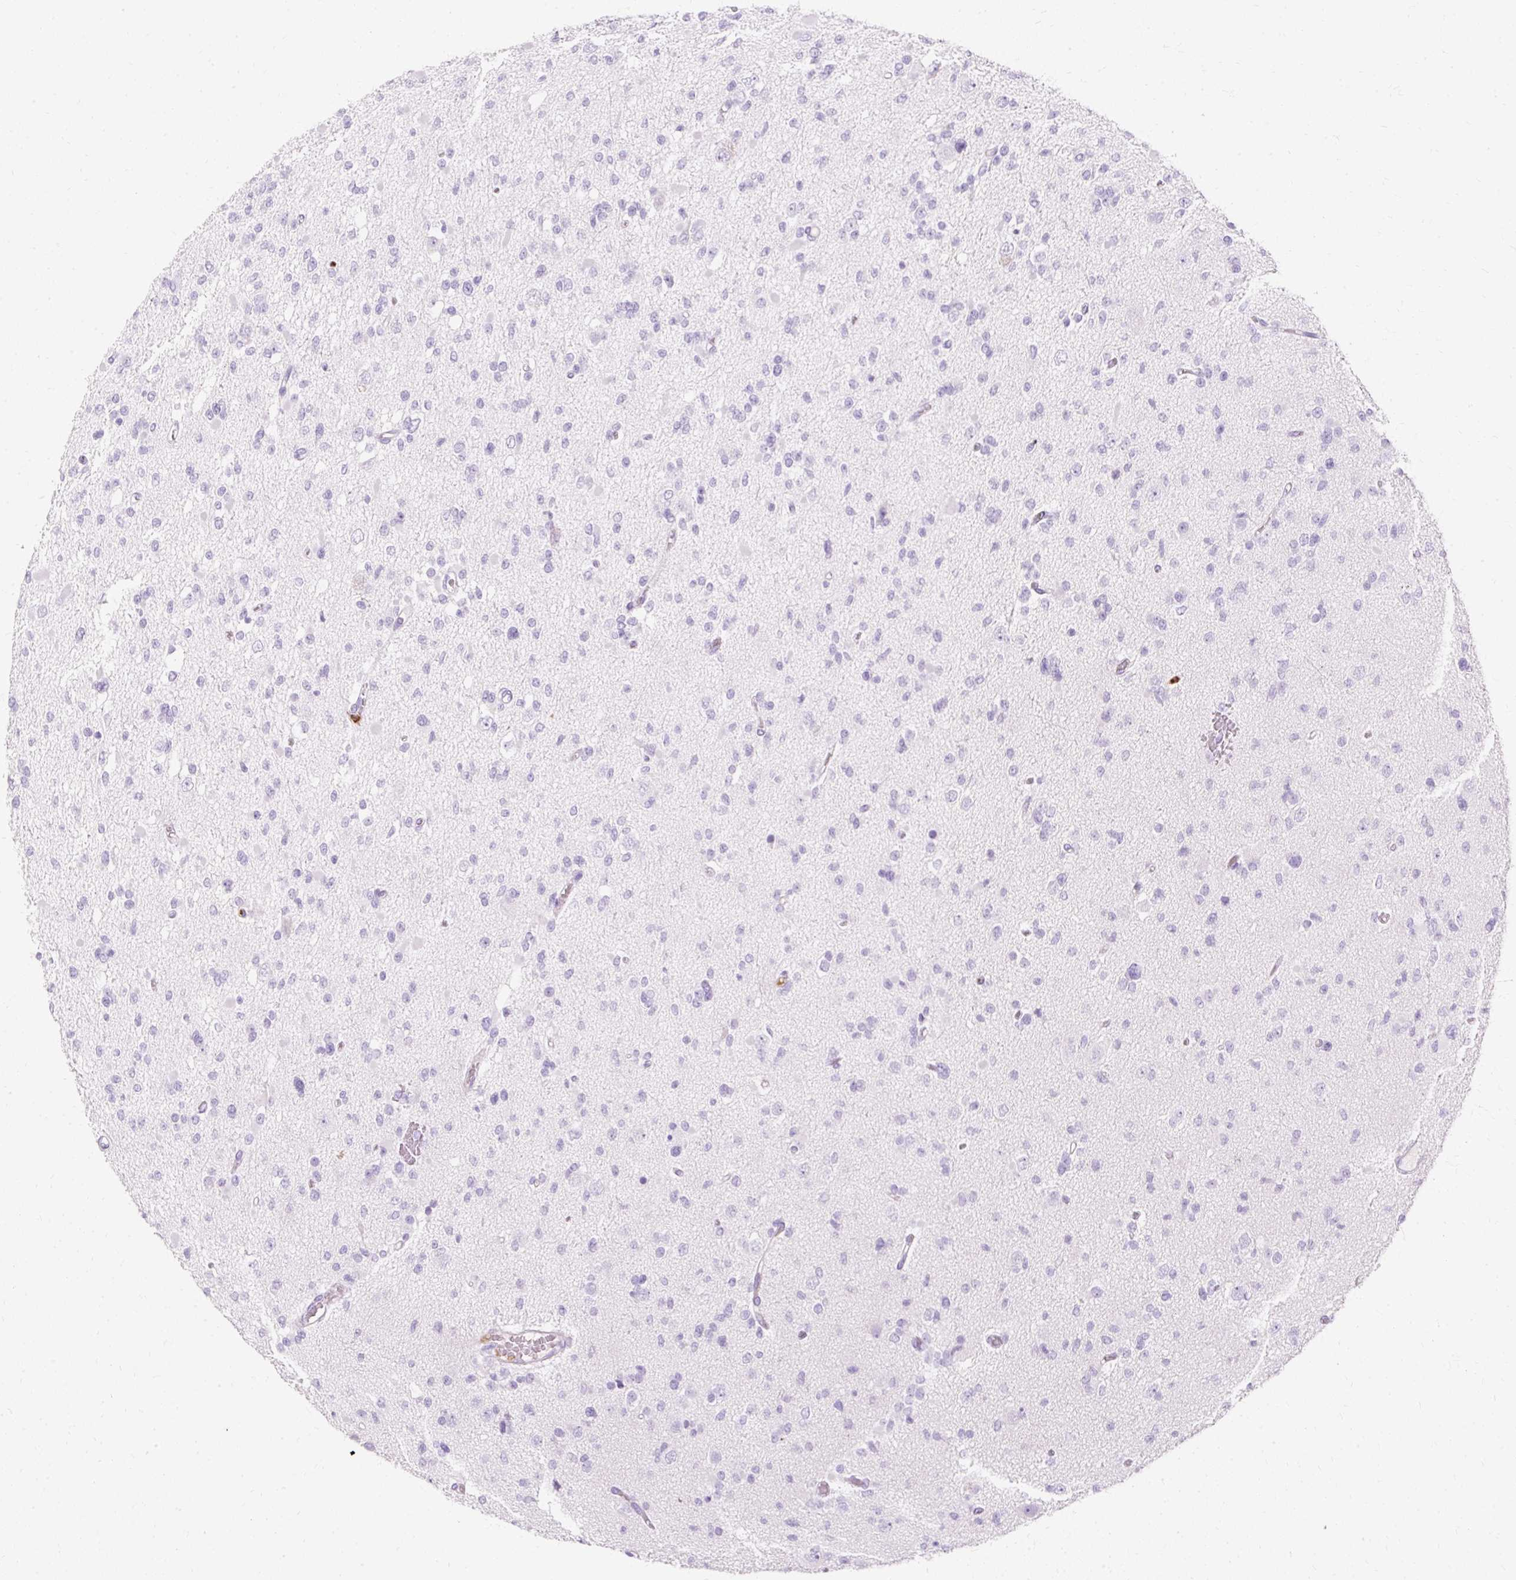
{"staining": {"intensity": "negative", "quantity": "none", "location": "none"}, "tissue": "glioma", "cell_type": "Tumor cells", "image_type": "cancer", "snomed": [{"axis": "morphology", "description": "Glioma, malignant, Low grade"}, {"axis": "topography", "description": "Brain"}], "caption": "IHC histopathology image of malignant low-grade glioma stained for a protein (brown), which reveals no staining in tumor cells.", "gene": "DEFA1", "patient": {"sex": "female", "age": 22}}